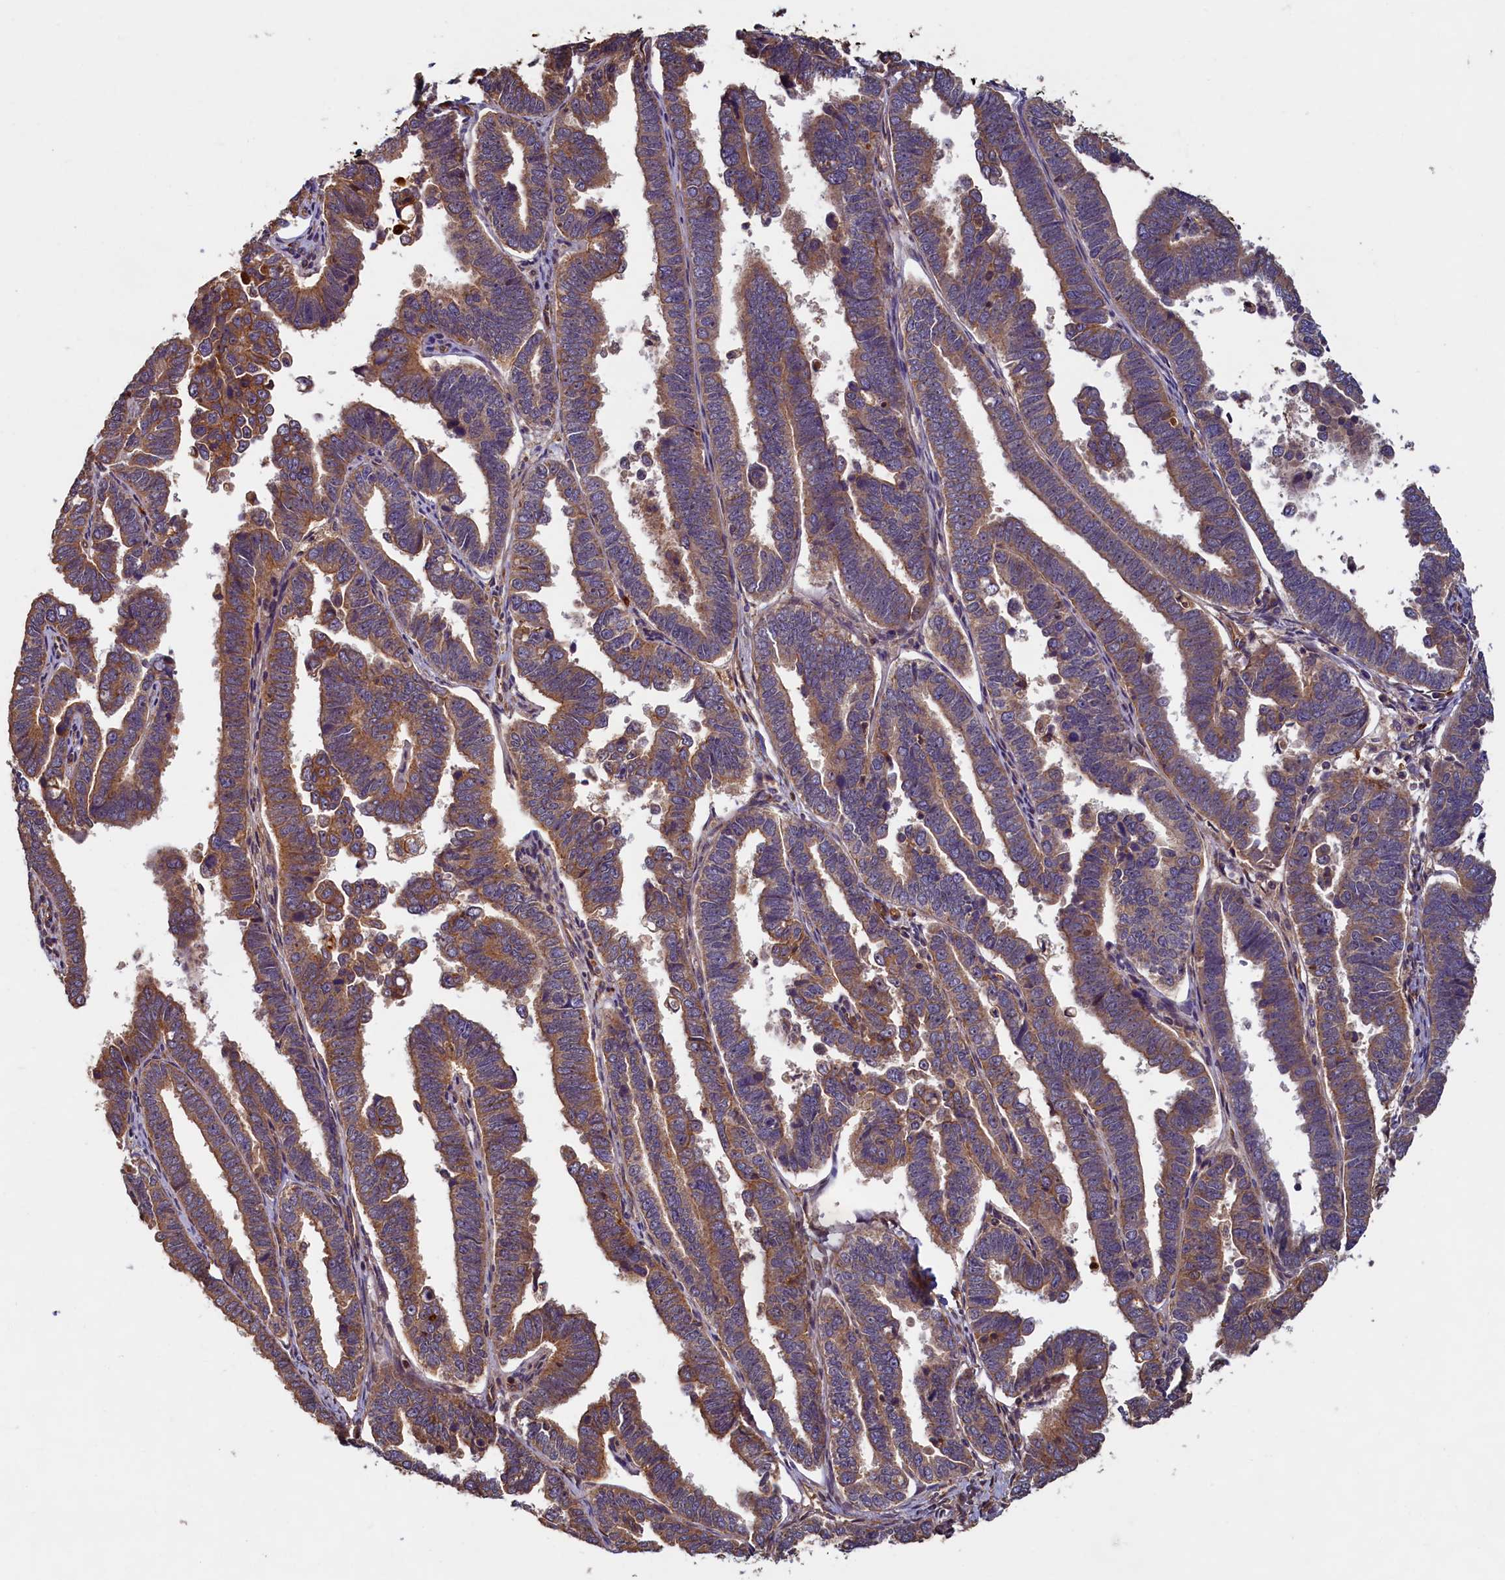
{"staining": {"intensity": "moderate", "quantity": ">75%", "location": "cytoplasmic/membranous"}, "tissue": "endometrial cancer", "cell_type": "Tumor cells", "image_type": "cancer", "snomed": [{"axis": "morphology", "description": "Adenocarcinoma, NOS"}, {"axis": "topography", "description": "Endometrium"}], "caption": "Protein positivity by IHC exhibits moderate cytoplasmic/membranous expression in about >75% of tumor cells in adenocarcinoma (endometrial).", "gene": "CCDC102B", "patient": {"sex": "female", "age": 75}}